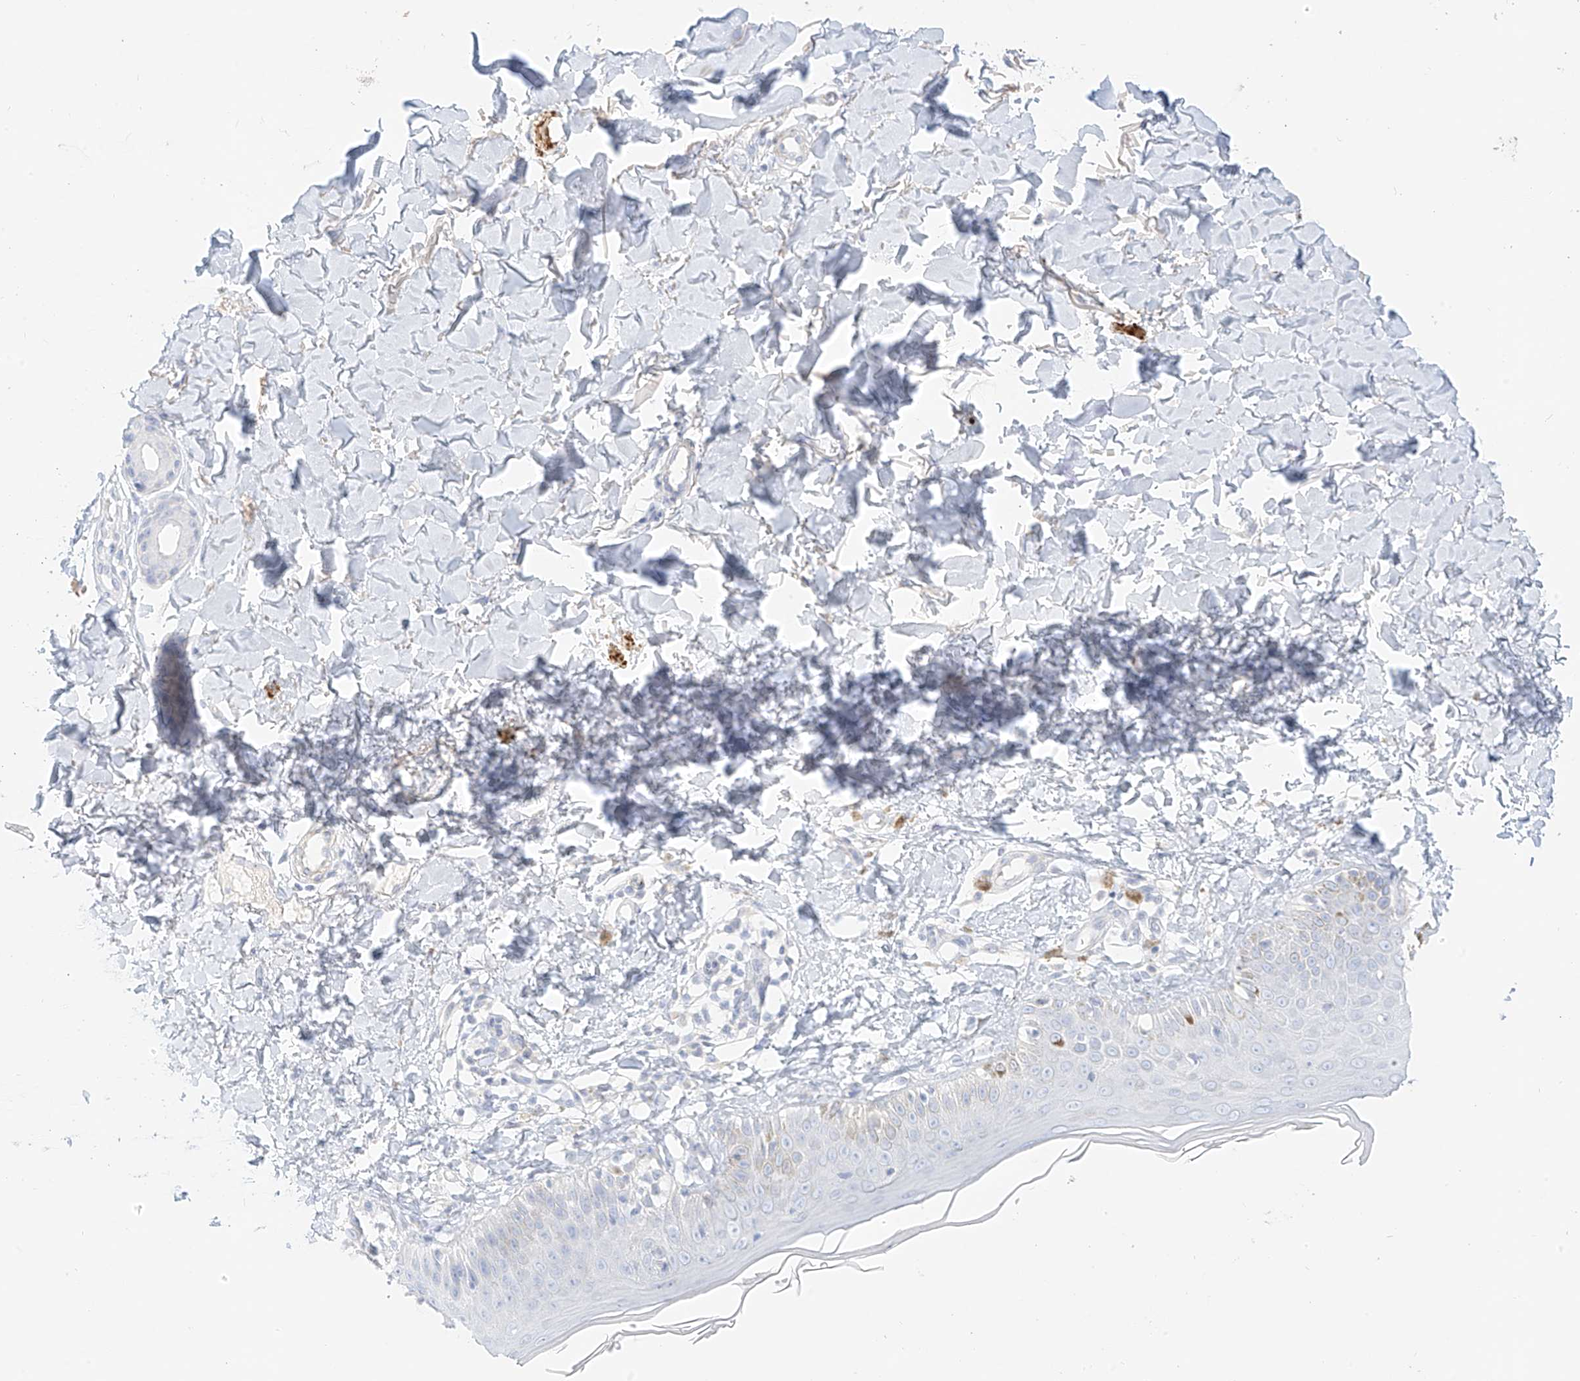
{"staining": {"intensity": "negative", "quantity": "none", "location": "none"}, "tissue": "skin", "cell_type": "Fibroblasts", "image_type": "normal", "snomed": [{"axis": "morphology", "description": "Normal tissue, NOS"}, {"axis": "topography", "description": "Skin"}], "caption": "Immunohistochemistry of unremarkable human skin exhibits no expression in fibroblasts. The staining was performed using DAB (3,3'-diaminobenzidine) to visualize the protein expression in brown, while the nuclei were stained in blue with hematoxylin (Magnification: 20x).", "gene": "ST3GAL5", "patient": {"sex": "male", "age": 52}}